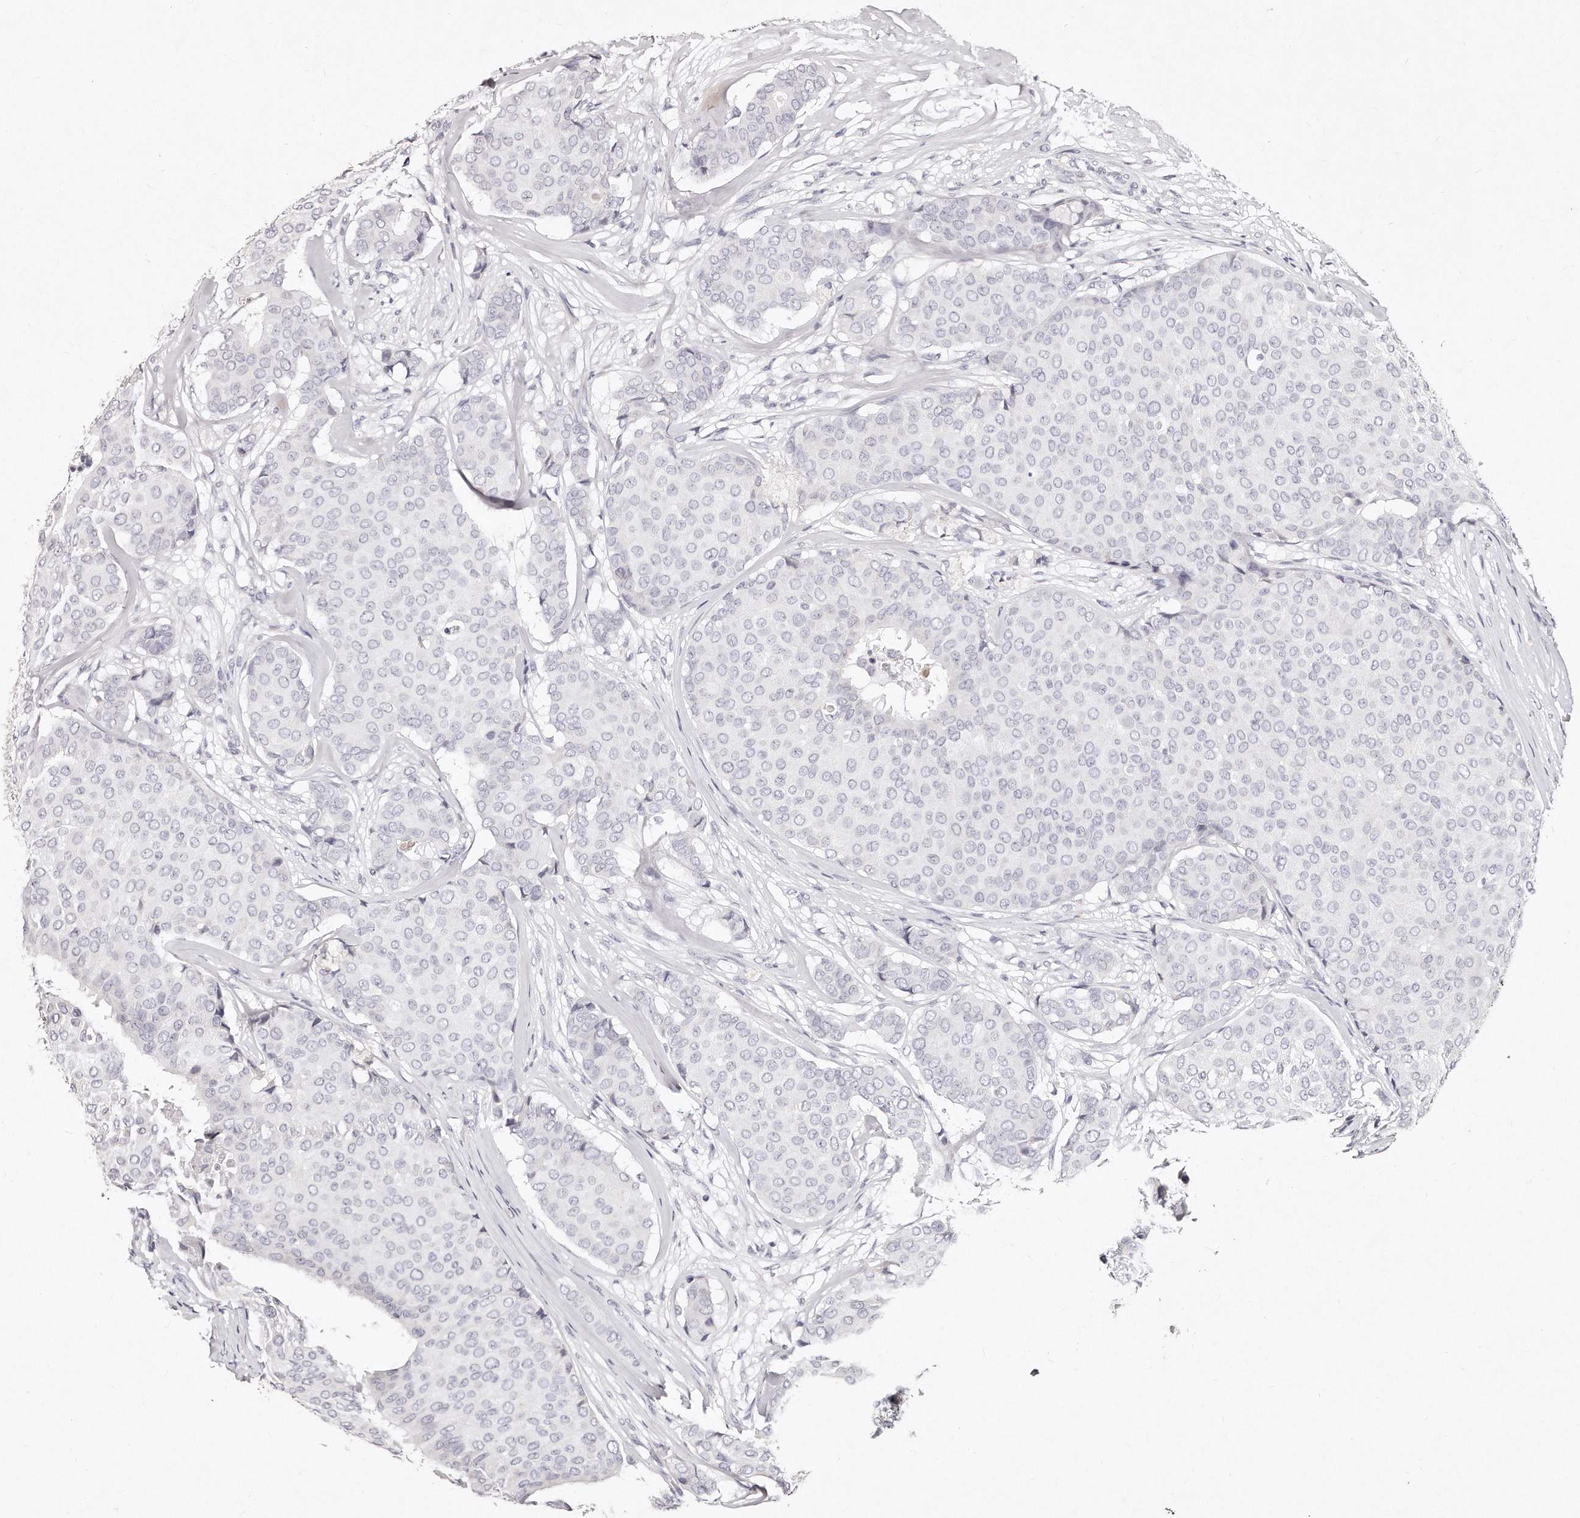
{"staining": {"intensity": "negative", "quantity": "none", "location": "none"}, "tissue": "breast cancer", "cell_type": "Tumor cells", "image_type": "cancer", "snomed": [{"axis": "morphology", "description": "Duct carcinoma"}, {"axis": "topography", "description": "Breast"}], "caption": "High power microscopy image of an IHC histopathology image of breast cancer (infiltrating ductal carcinoma), revealing no significant expression in tumor cells.", "gene": "GDA", "patient": {"sex": "female", "age": 75}}